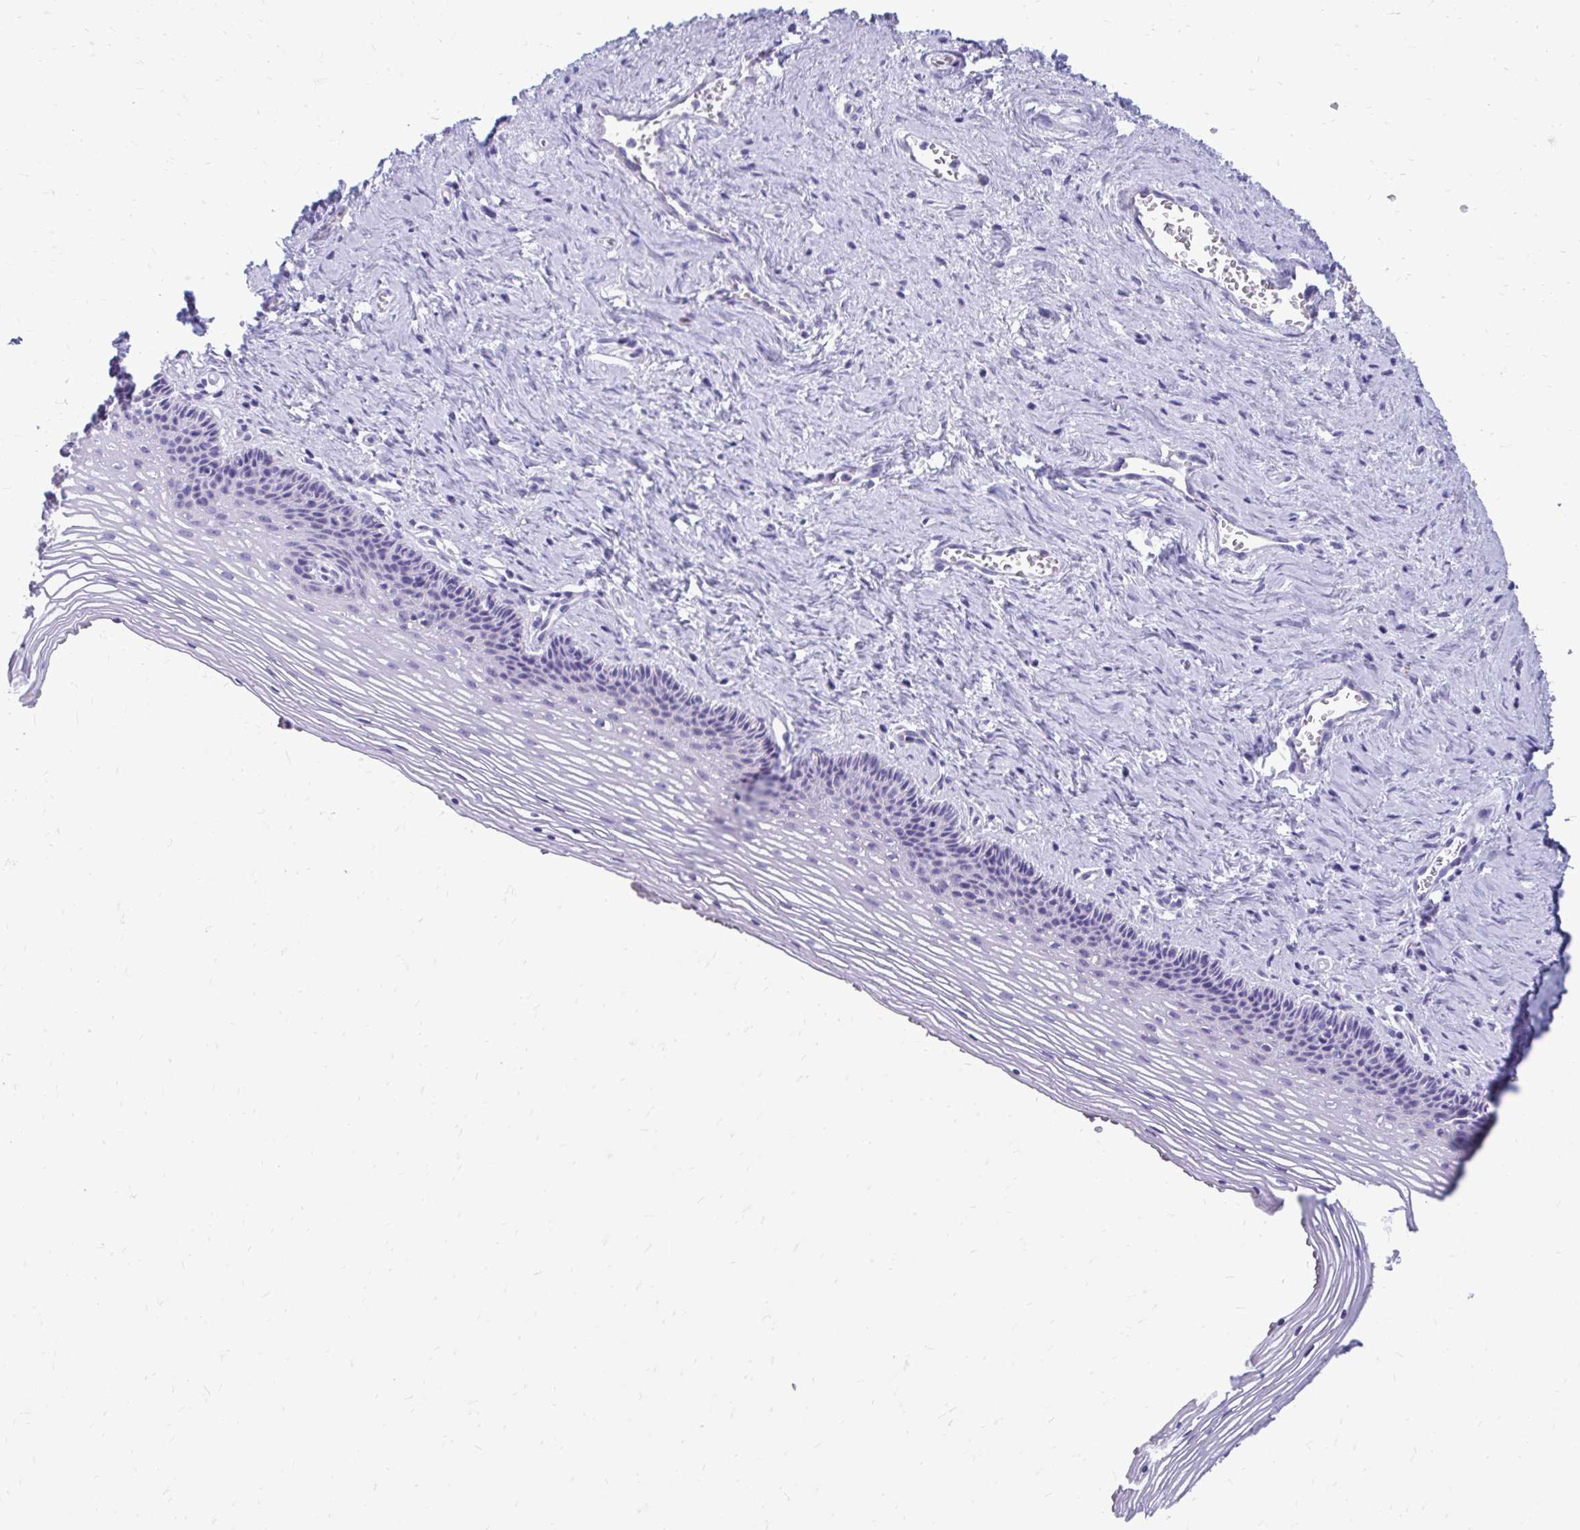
{"staining": {"intensity": "negative", "quantity": "none", "location": "none"}, "tissue": "vagina", "cell_type": "Squamous epithelial cells", "image_type": "normal", "snomed": [{"axis": "morphology", "description": "Normal tissue, NOS"}, {"axis": "topography", "description": "Vagina"}, {"axis": "topography", "description": "Cervix"}], "caption": "IHC micrograph of benign vagina: human vagina stained with DAB (3,3'-diaminobenzidine) reveals no significant protein staining in squamous epithelial cells.", "gene": "SATL1", "patient": {"sex": "female", "age": 37}}